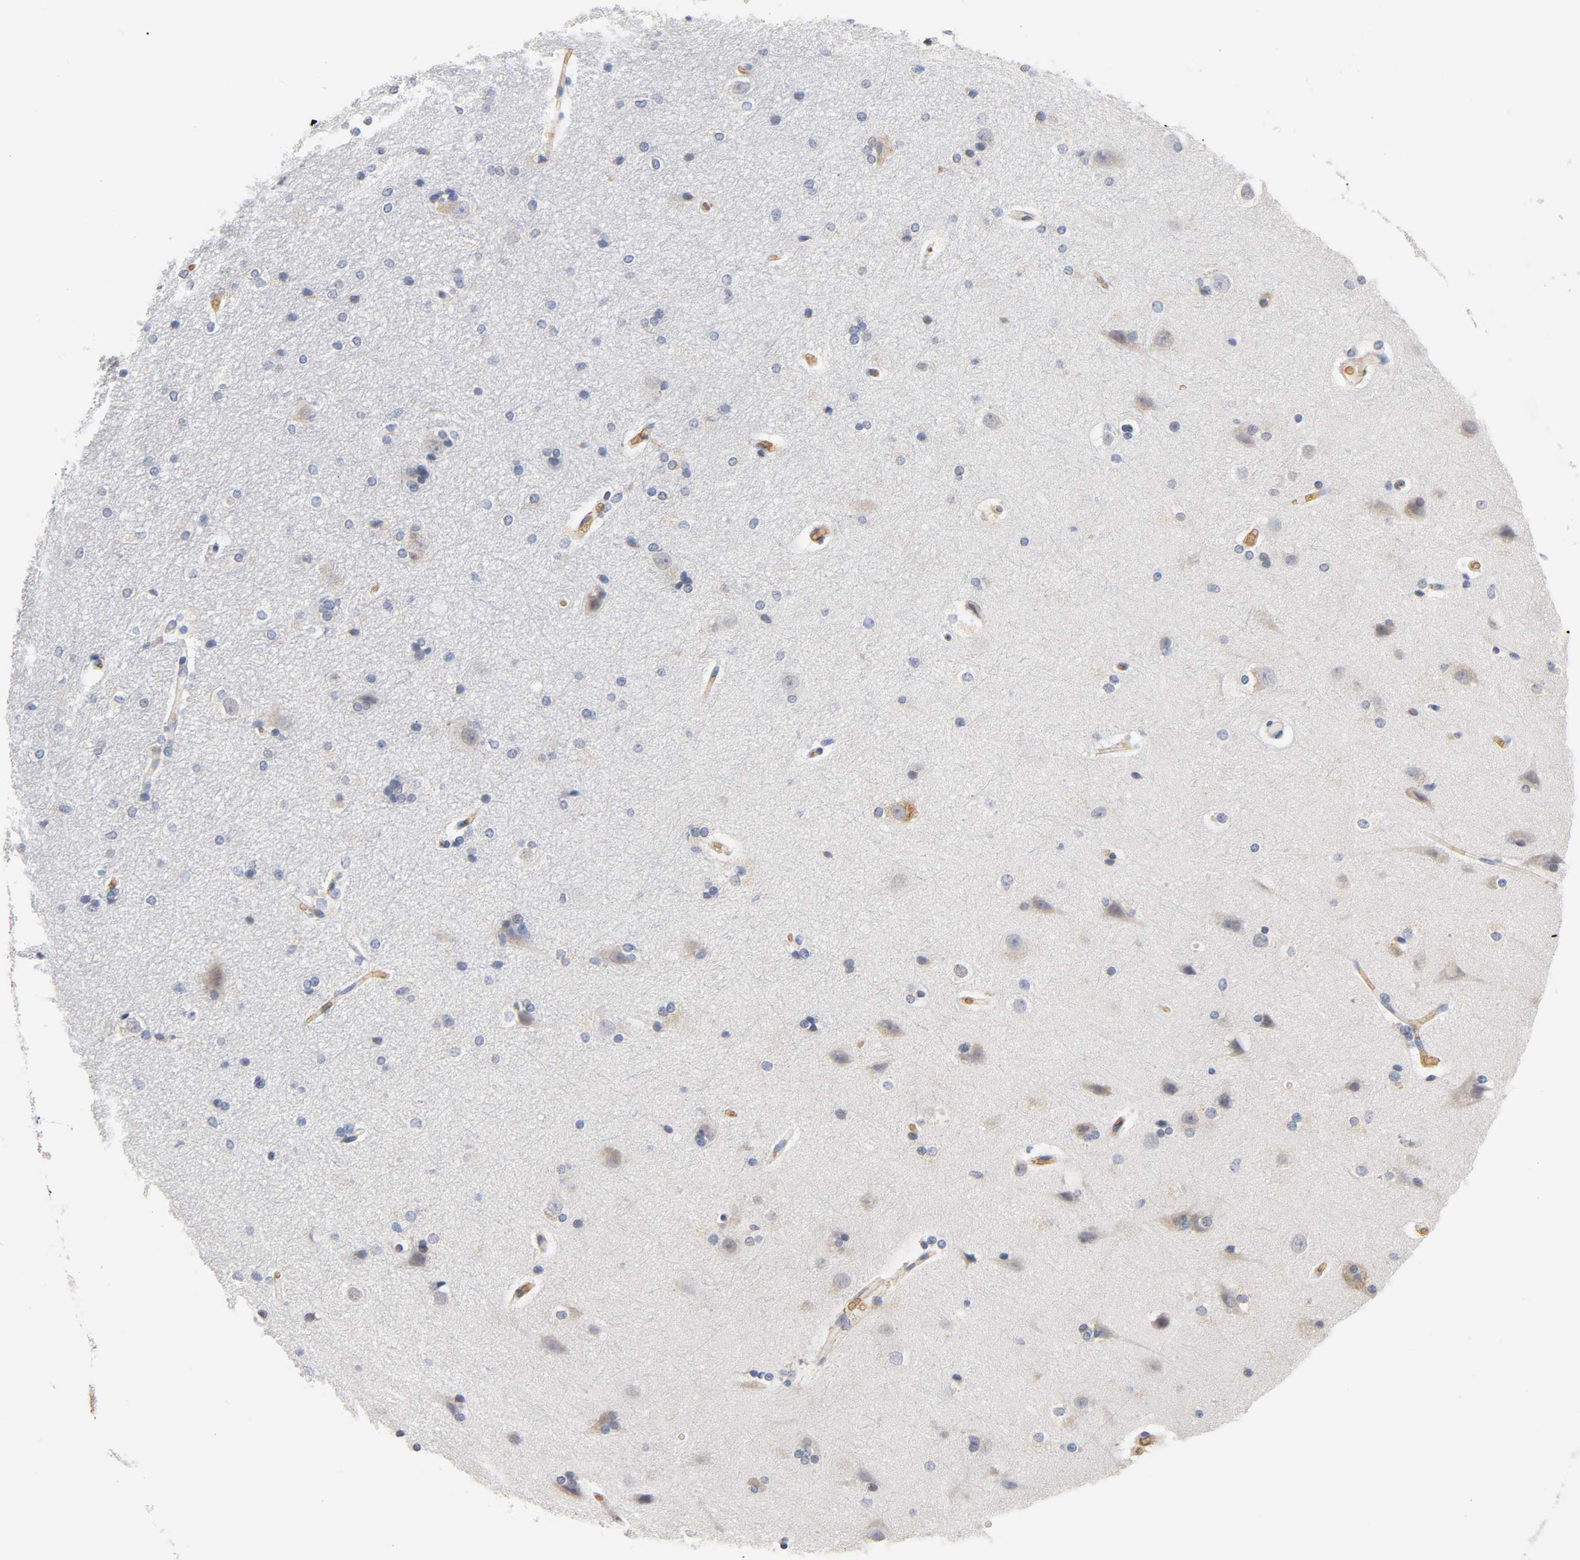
{"staining": {"intensity": "weak", "quantity": "<25%", "location": "cytoplasmic/membranous"}, "tissue": "hippocampus", "cell_type": "Glial cells", "image_type": "normal", "snomed": [{"axis": "morphology", "description": "Normal tissue, NOS"}, {"axis": "topography", "description": "Hippocampus"}], "caption": "Micrograph shows no protein positivity in glial cells of normal hippocampus. (Stains: DAB (3,3'-diaminobenzidine) IHC with hematoxylin counter stain, Microscopy: brightfield microscopy at high magnification).", "gene": "UCKL1", "patient": {"sex": "female", "age": 19}}